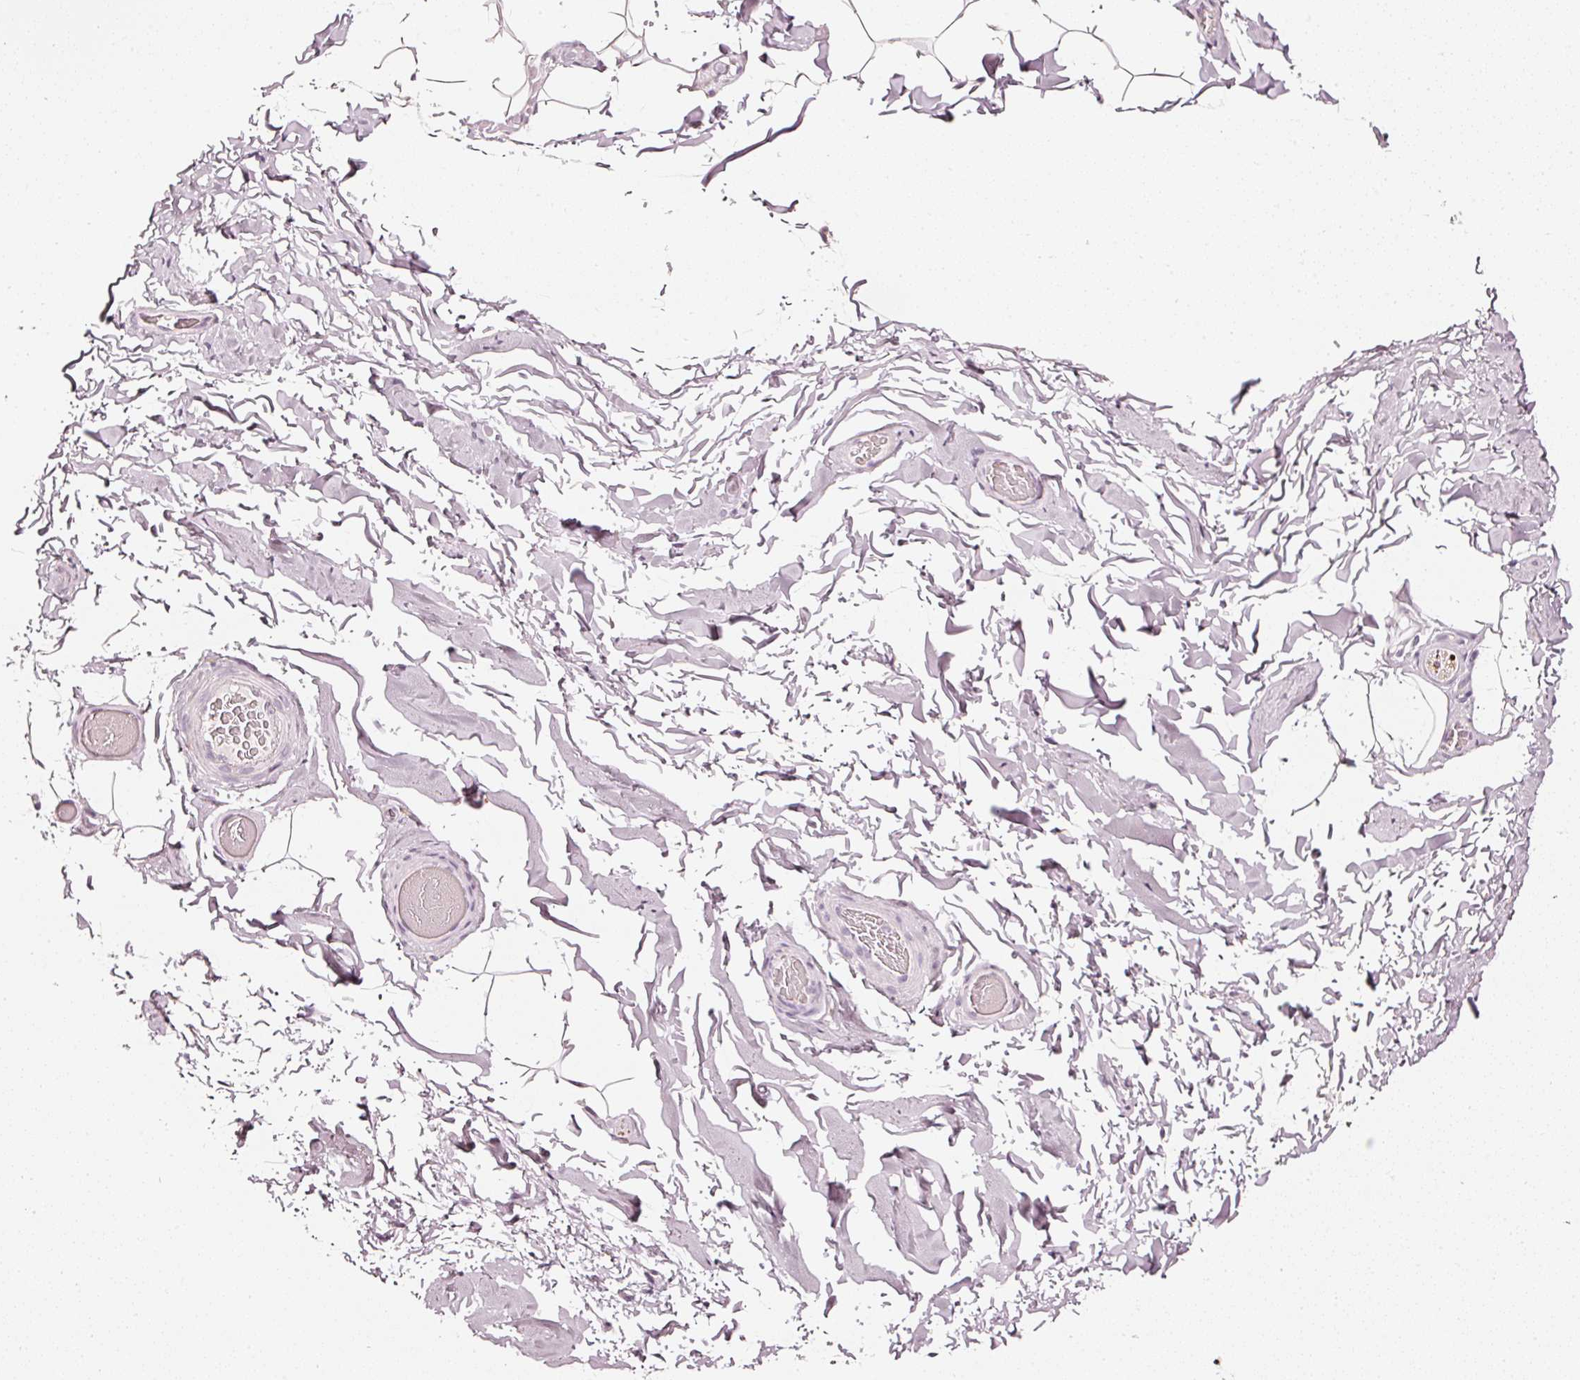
{"staining": {"intensity": "negative", "quantity": "none", "location": "none"}, "tissue": "adipose tissue", "cell_type": "Adipocytes", "image_type": "normal", "snomed": [{"axis": "morphology", "description": "Normal tissue, NOS"}, {"axis": "topography", "description": "Soft tissue"}, {"axis": "topography", "description": "Adipose tissue"}, {"axis": "topography", "description": "Vascular tissue"}, {"axis": "topography", "description": "Peripheral nerve tissue"}], "caption": "The photomicrograph shows no significant expression in adipocytes of adipose tissue.", "gene": "CNP", "patient": {"sex": "male", "age": 46}}